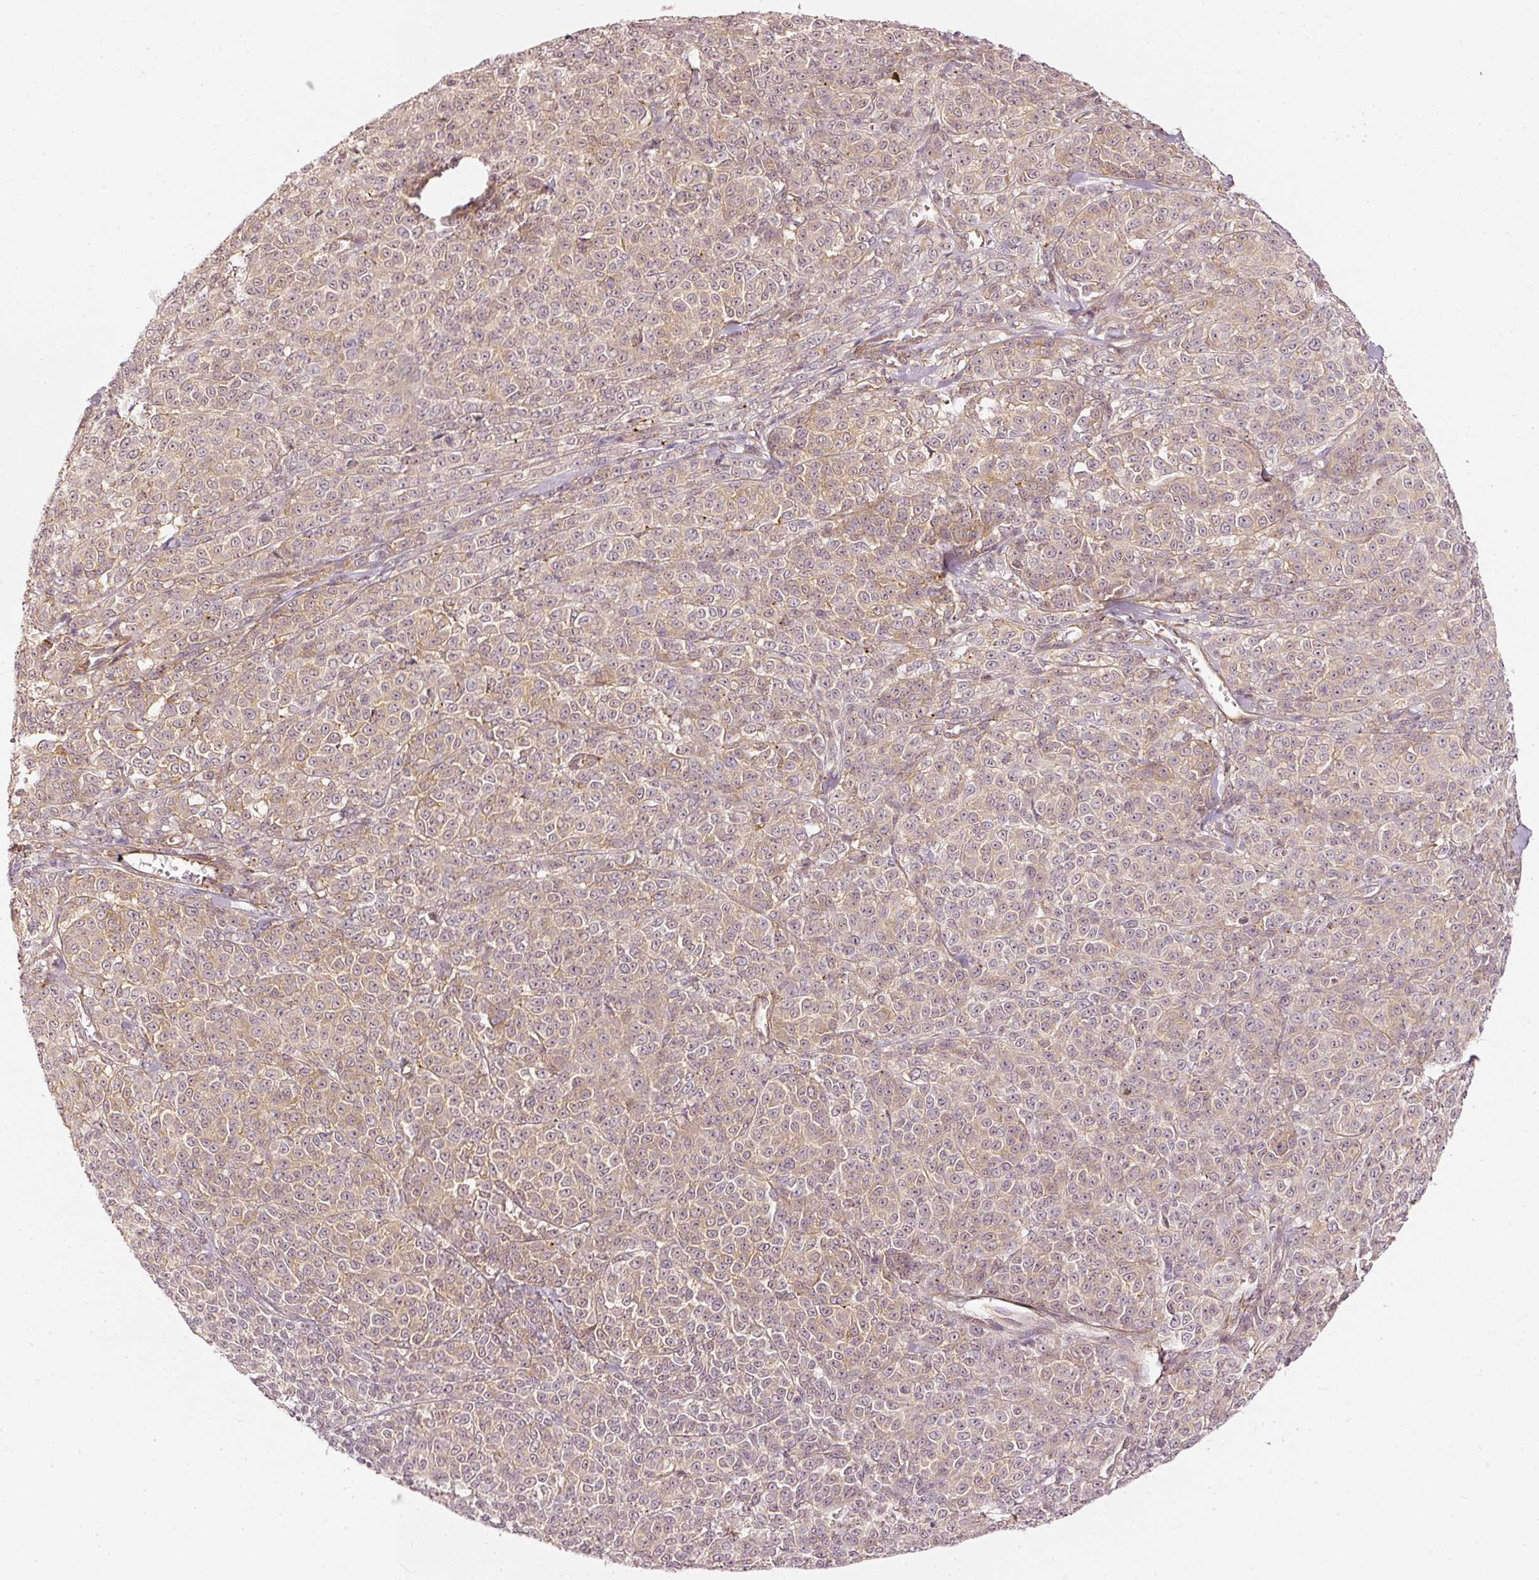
{"staining": {"intensity": "weak", "quantity": "25%-75%", "location": "cytoplasmic/membranous"}, "tissue": "melanoma", "cell_type": "Tumor cells", "image_type": "cancer", "snomed": [{"axis": "morphology", "description": "Normal tissue, NOS"}, {"axis": "morphology", "description": "Malignant melanoma, NOS"}, {"axis": "topography", "description": "Skin"}], "caption": "Brown immunohistochemical staining in melanoma reveals weak cytoplasmic/membranous staining in approximately 25%-75% of tumor cells.", "gene": "DRD2", "patient": {"sex": "female", "age": 34}}